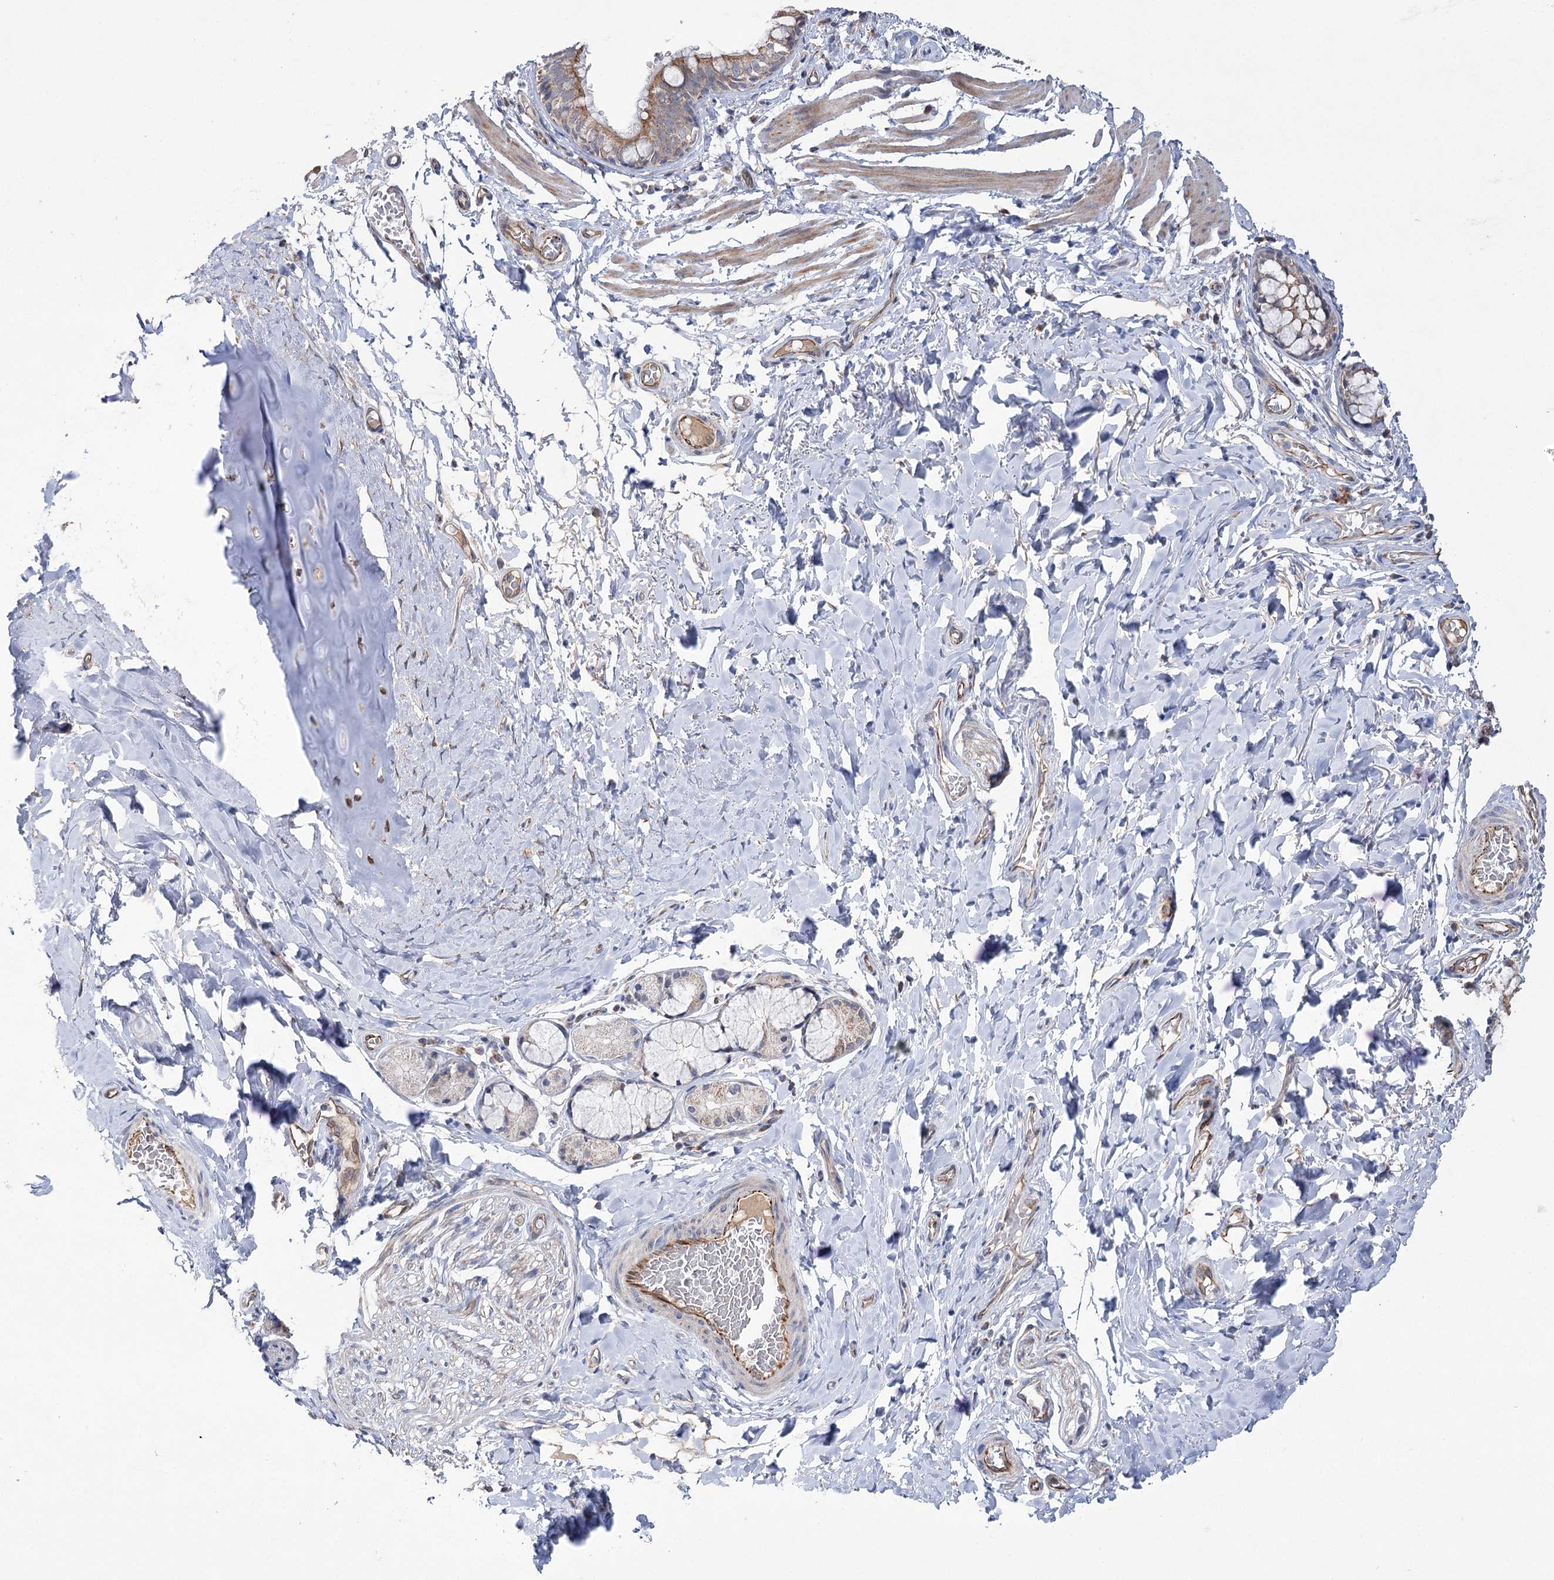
{"staining": {"intensity": "moderate", "quantity": ">75%", "location": "cytoplasmic/membranous"}, "tissue": "bronchus", "cell_type": "Respiratory epithelial cells", "image_type": "normal", "snomed": [{"axis": "morphology", "description": "Normal tissue, NOS"}, {"axis": "topography", "description": "Cartilage tissue"}, {"axis": "topography", "description": "Bronchus"}], "caption": "Immunohistochemical staining of unremarkable human bronchus exhibits moderate cytoplasmic/membranous protein expression in approximately >75% of respiratory epithelial cells. (DAB (3,3'-diaminobenzidine) = brown stain, brightfield microscopy at high magnification).", "gene": "ECHDC3", "patient": {"sex": "female", "age": 36}}